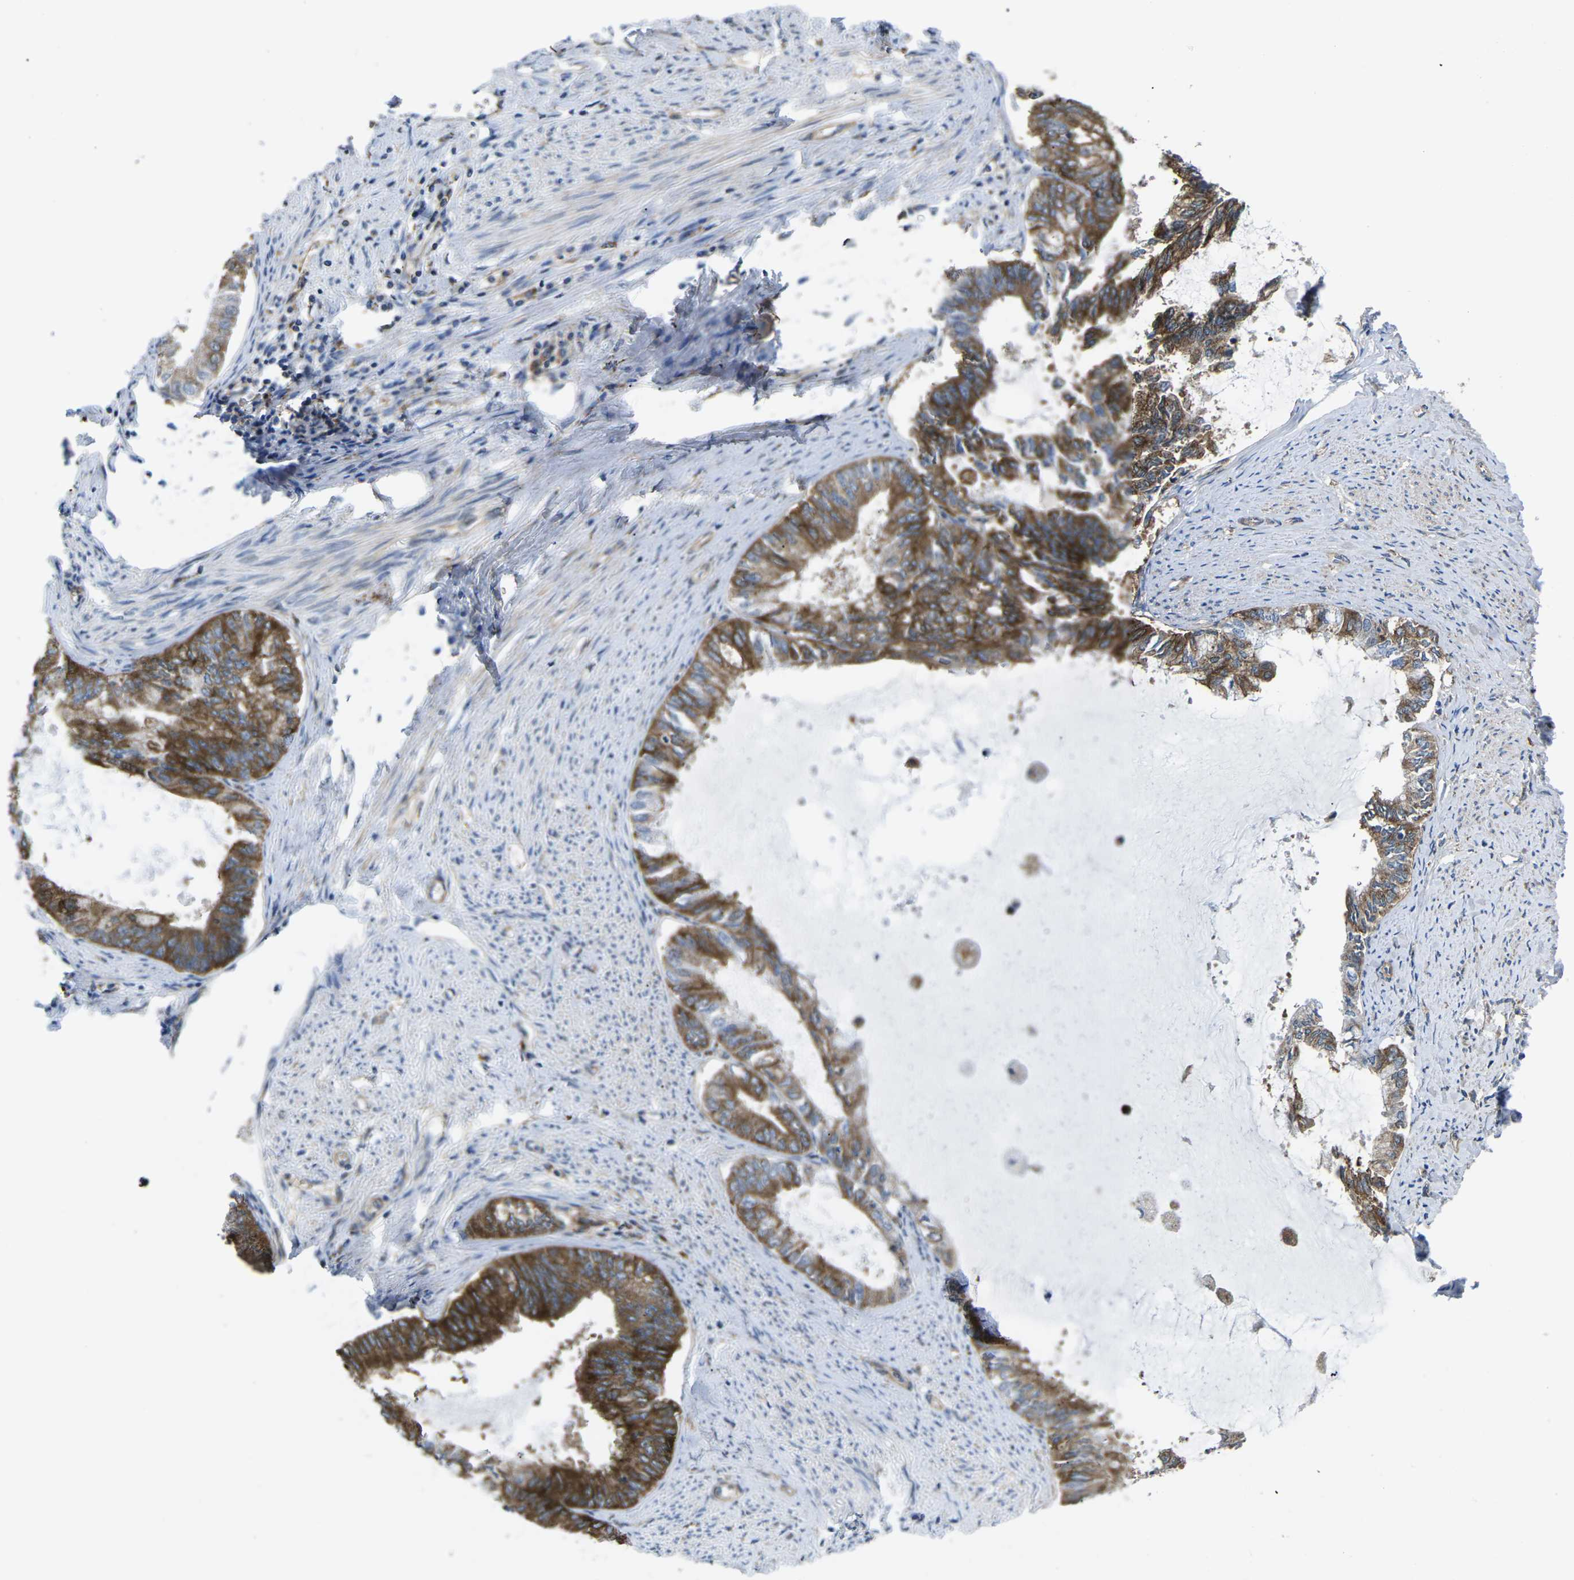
{"staining": {"intensity": "strong", "quantity": ">75%", "location": "cytoplasmic/membranous"}, "tissue": "endometrial cancer", "cell_type": "Tumor cells", "image_type": "cancer", "snomed": [{"axis": "morphology", "description": "Adenocarcinoma, NOS"}, {"axis": "topography", "description": "Endometrium"}], "caption": "Approximately >75% of tumor cells in human endometrial adenocarcinoma show strong cytoplasmic/membranous protein positivity as visualized by brown immunohistochemical staining.", "gene": "DLG1", "patient": {"sex": "female", "age": 86}}